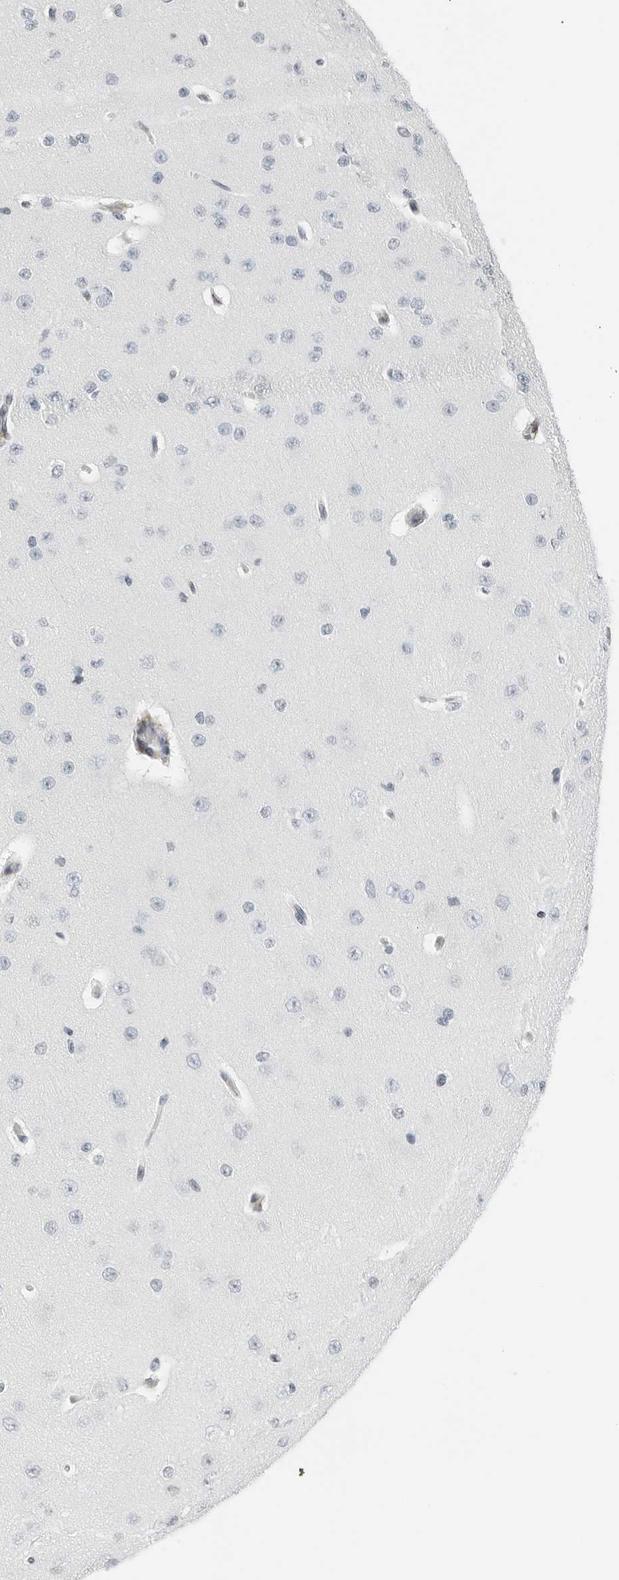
{"staining": {"intensity": "negative", "quantity": "none", "location": "none"}, "tissue": "cerebral cortex", "cell_type": "Endothelial cells", "image_type": "normal", "snomed": [{"axis": "morphology", "description": "Normal tissue, NOS"}, {"axis": "morphology", "description": "Developmental malformation"}, {"axis": "topography", "description": "Cerebral cortex"}], "caption": "High power microscopy photomicrograph of an immunohistochemistry photomicrograph of benign cerebral cortex, revealing no significant expression in endothelial cells. Nuclei are stained in blue.", "gene": "P4HA2", "patient": {"sex": "female", "age": 30}}